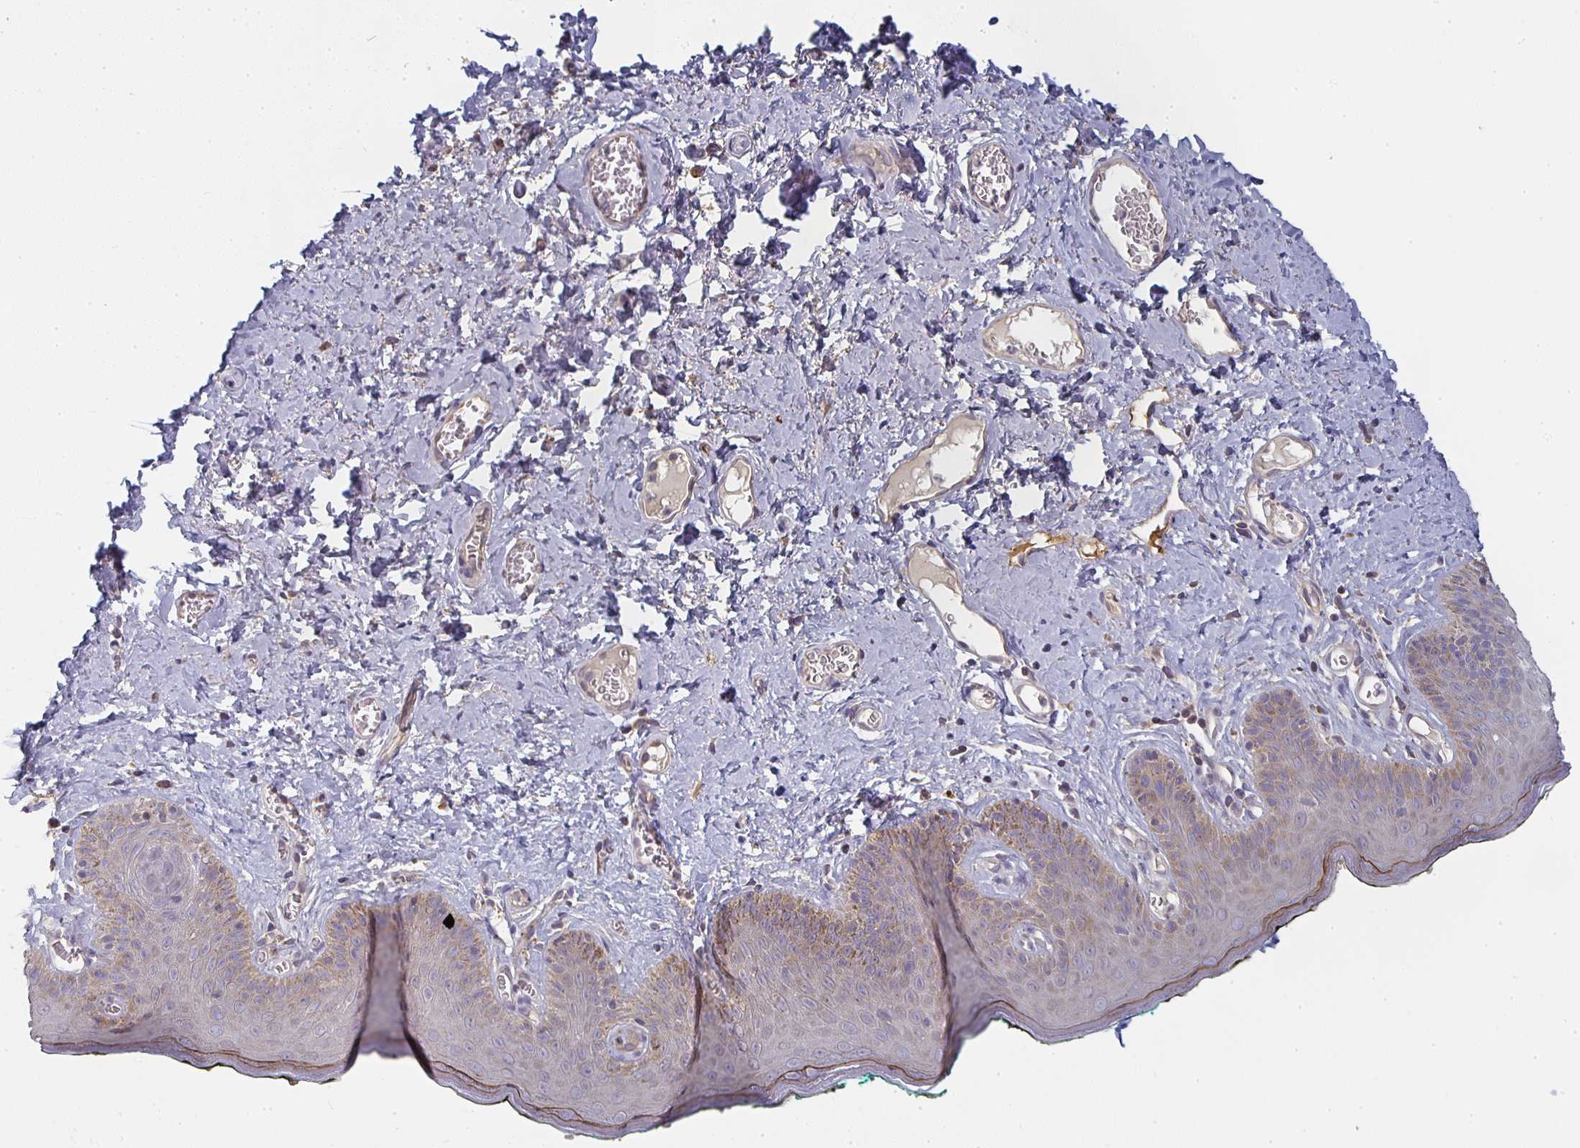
{"staining": {"intensity": "moderate", "quantity": "<25%", "location": "cytoplasmic/membranous"}, "tissue": "skin", "cell_type": "Epidermal cells", "image_type": "normal", "snomed": [{"axis": "morphology", "description": "Normal tissue, NOS"}, {"axis": "topography", "description": "Vulva"}, {"axis": "topography", "description": "Peripheral nerve tissue"}], "caption": "Immunohistochemical staining of normal skin demonstrates moderate cytoplasmic/membranous protein staining in about <25% of epidermal cells.", "gene": "CTHRC1", "patient": {"sex": "female", "age": 66}}